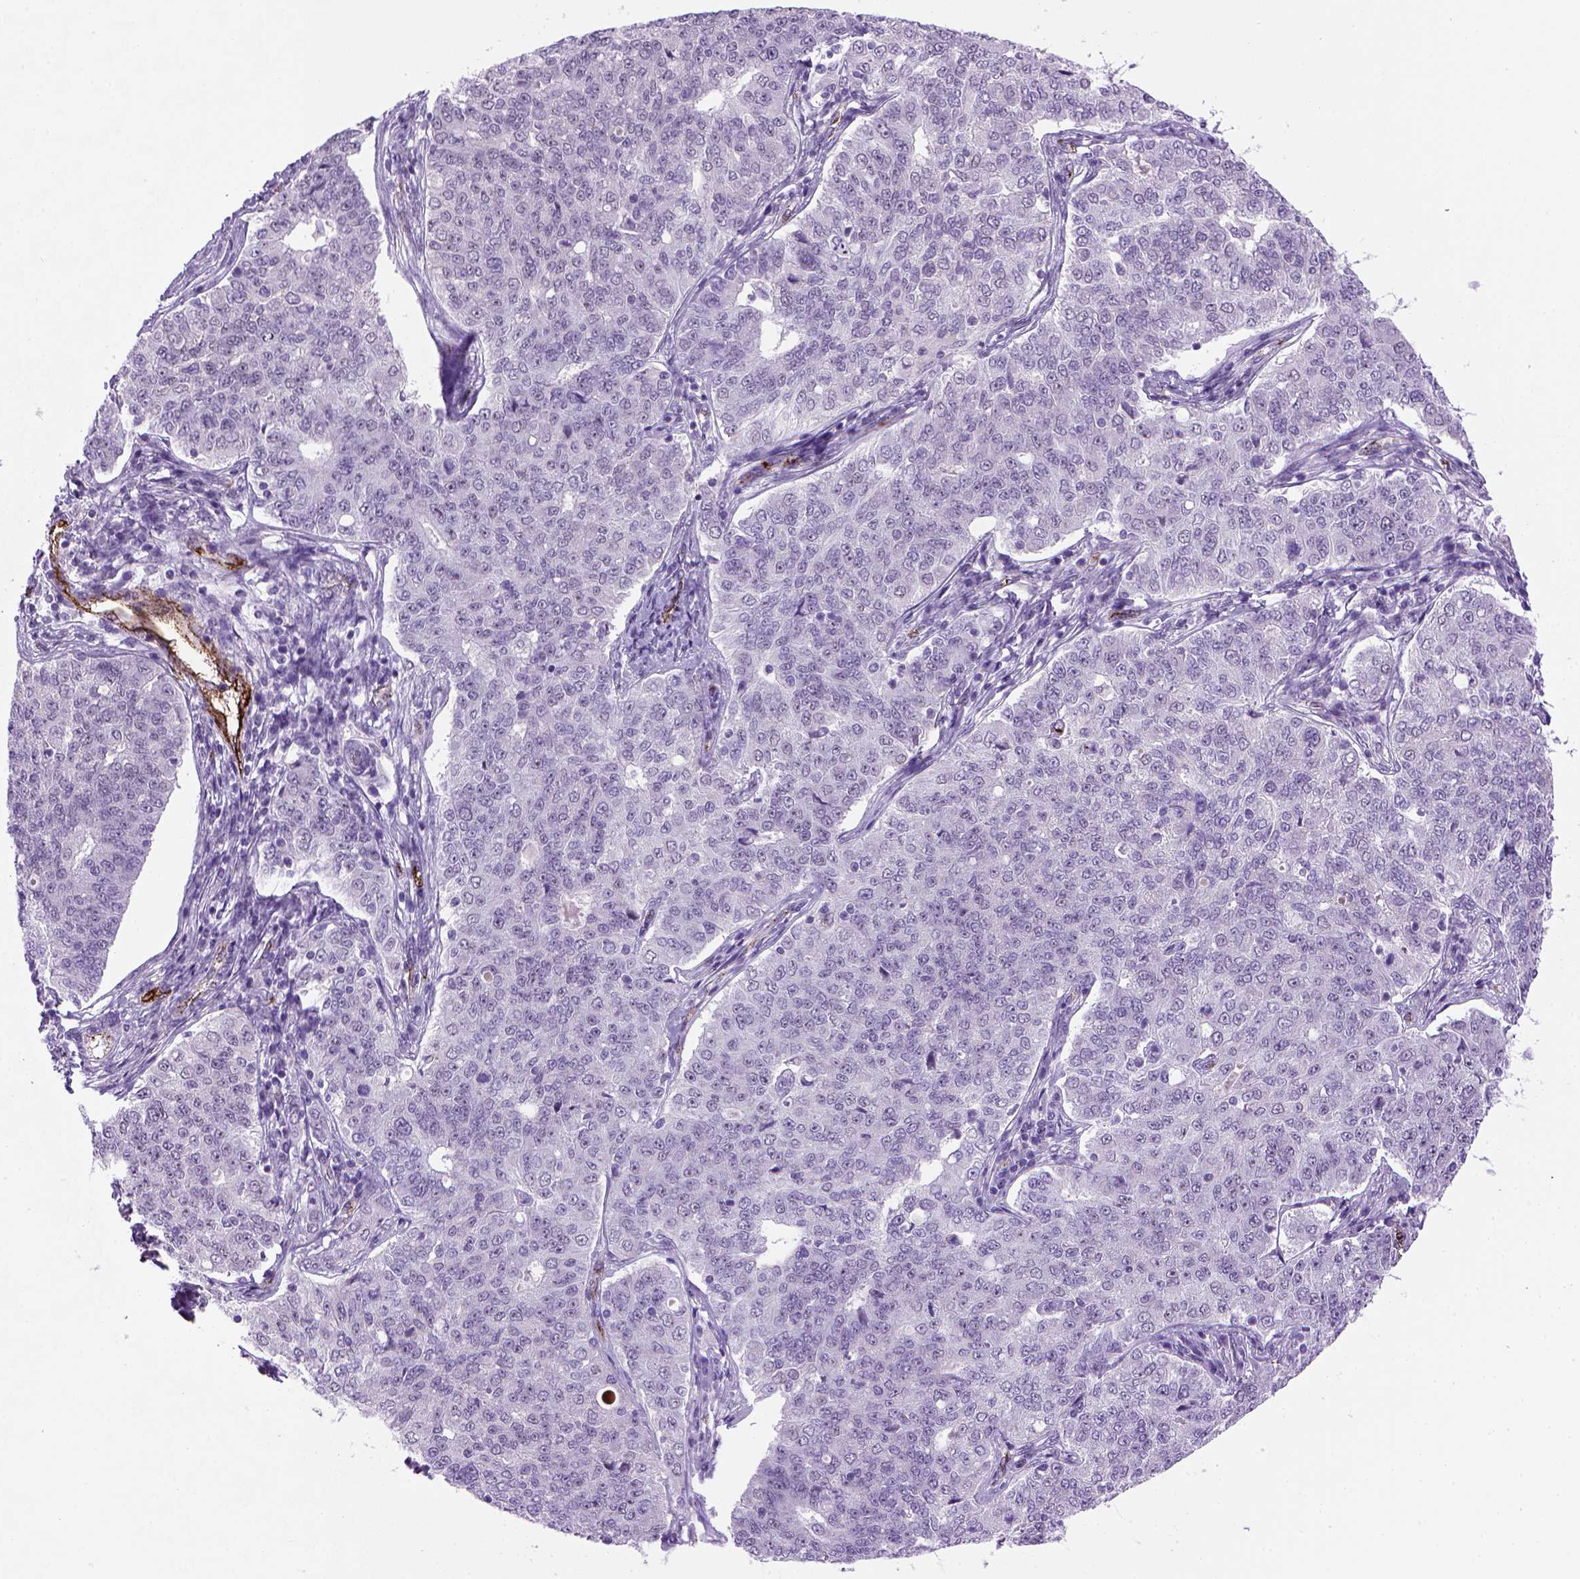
{"staining": {"intensity": "negative", "quantity": "none", "location": "none"}, "tissue": "endometrial cancer", "cell_type": "Tumor cells", "image_type": "cancer", "snomed": [{"axis": "morphology", "description": "Adenocarcinoma, NOS"}, {"axis": "topography", "description": "Endometrium"}], "caption": "Protein analysis of endometrial cancer reveals no significant positivity in tumor cells. (Stains: DAB immunohistochemistry (IHC) with hematoxylin counter stain, Microscopy: brightfield microscopy at high magnification).", "gene": "VWF", "patient": {"sex": "female", "age": 43}}